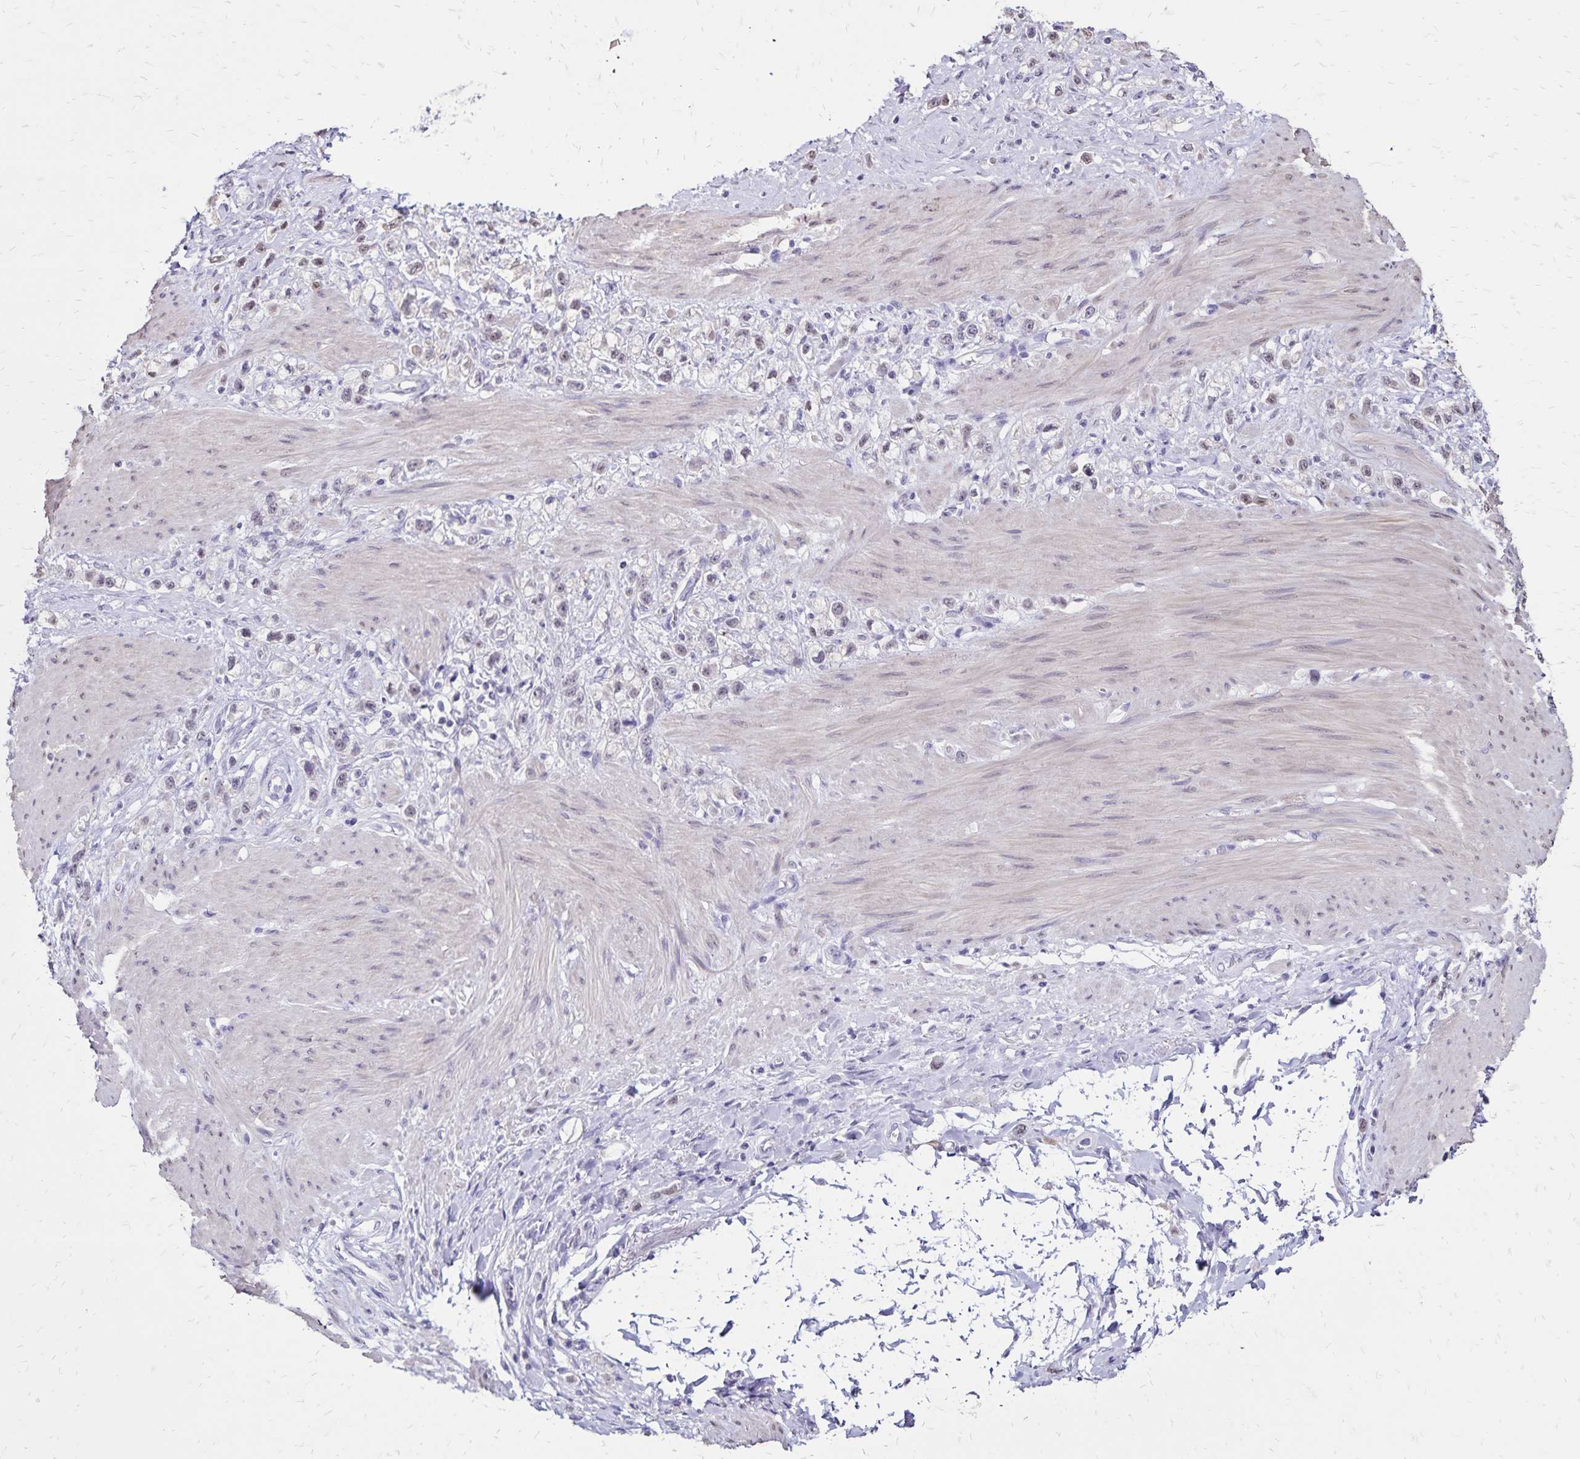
{"staining": {"intensity": "negative", "quantity": "none", "location": "none"}, "tissue": "stomach cancer", "cell_type": "Tumor cells", "image_type": "cancer", "snomed": [{"axis": "morphology", "description": "Adenocarcinoma, NOS"}, {"axis": "topography", "description": "Stomach"}], "caption": "High power microscopy histopathology image of an IHC image of stomach cancer (adenocarcinoma), revealing no significant positivity in tumor cells.", "gene": "SH3GL3", "patient": {"sex": "female", "age": 65}}